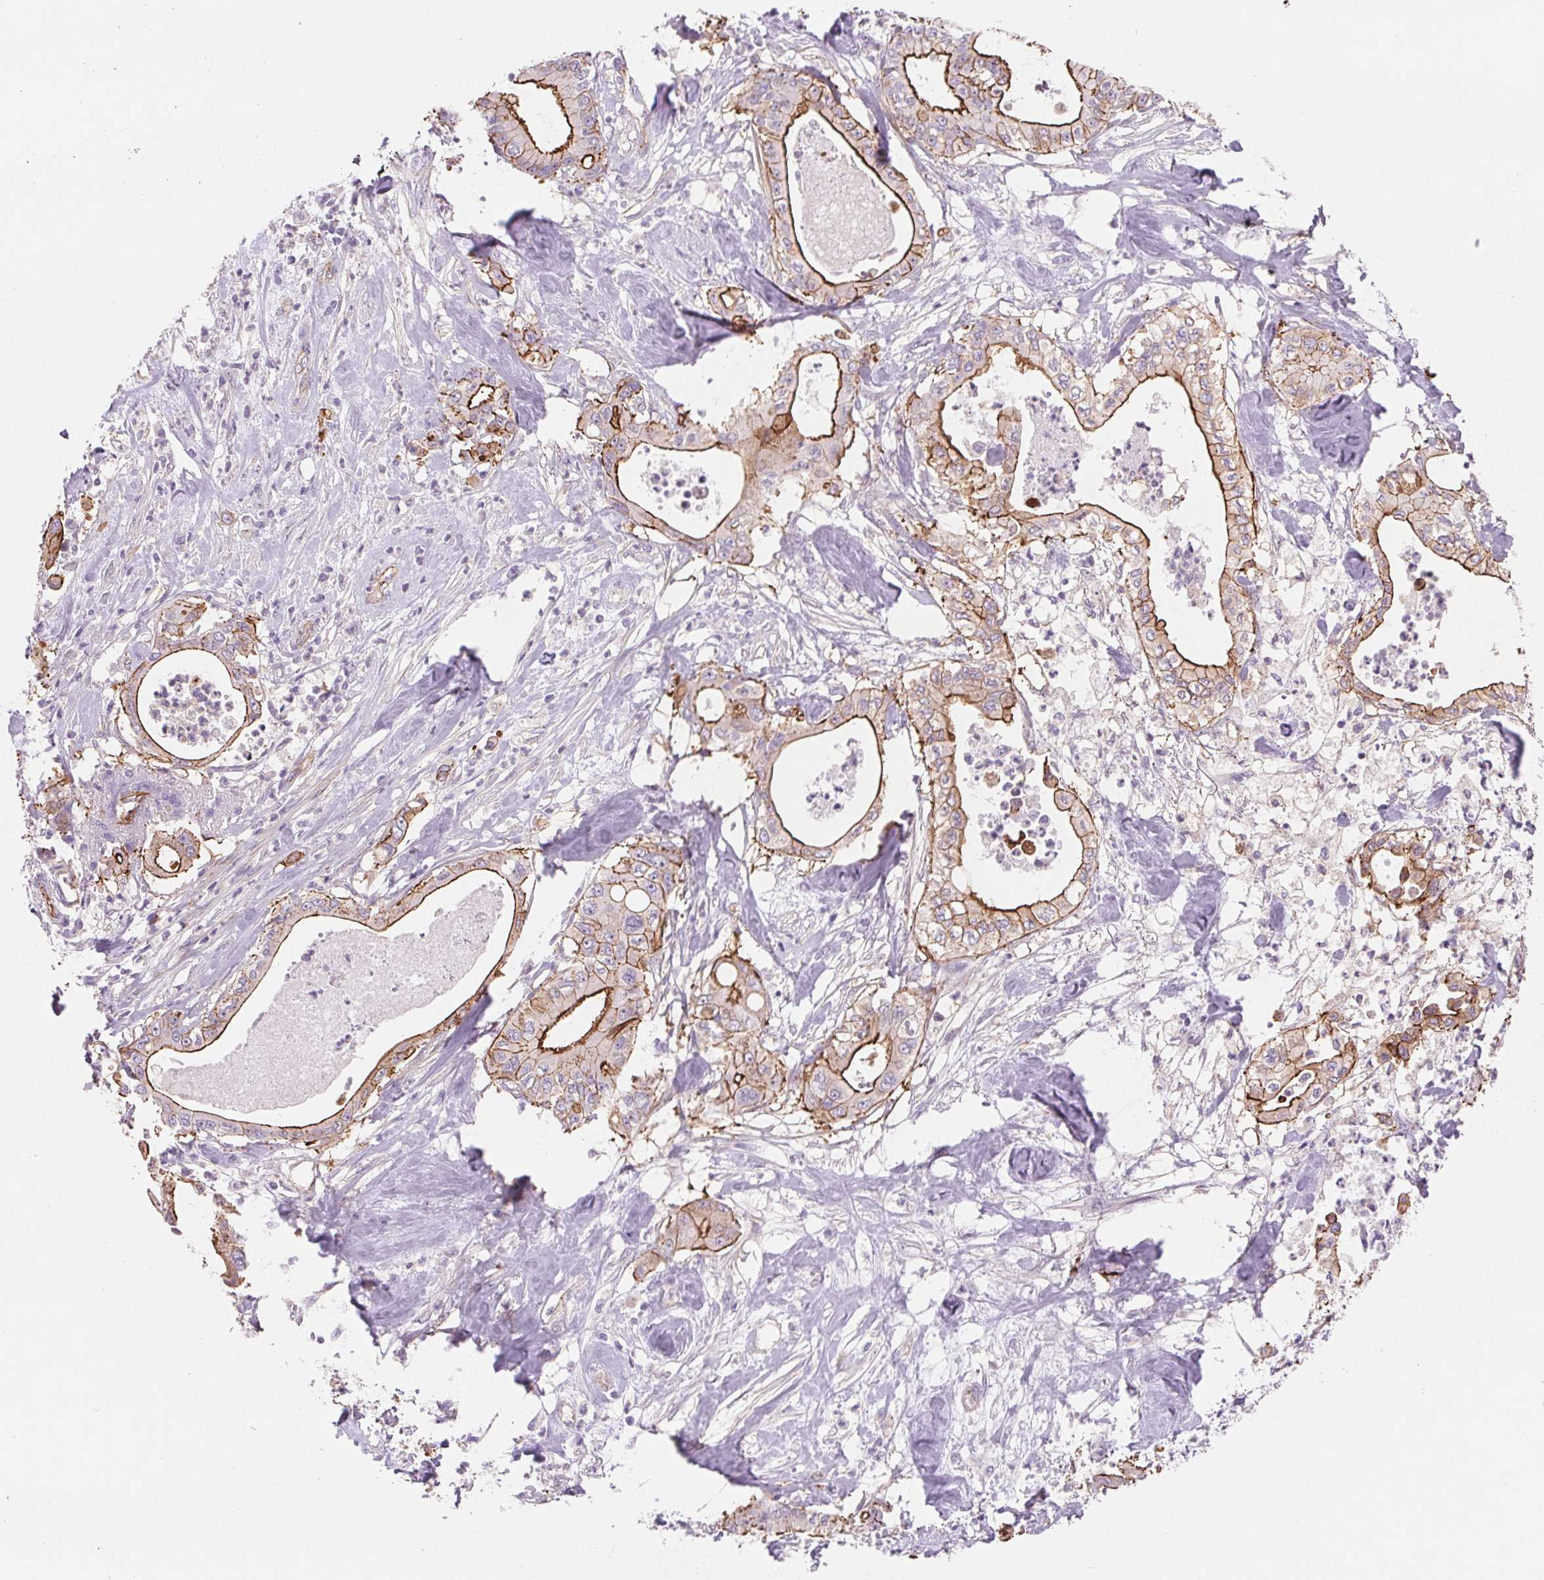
{"staining": {"intensity": "strong", "quantity": "25%-75%", "location": "cytoplasmic/membranous"}, "tissue": "pancreatic cancer", "cell_type": "Tumor cells", "image_type": "cancer", "snomed": [{"axis": "morphology", "description": "Adenocarcinoma, NOS"}, {"axis": "topography", "description": "Pancreas"}], "caption": "Immunohistochemistry (DAB) staining of adenocarcinoma (pancreatic) exhibits strong cytoplasmic/membranous protein positivity in about 25%-75% of tumor cells. (Stains: DAB in brown, nuclei in blue, Microscopy: brightfield microscopy at high magnification).", "gene": "DIXDC1", "patient": {"sex": "male", "age": 71}}